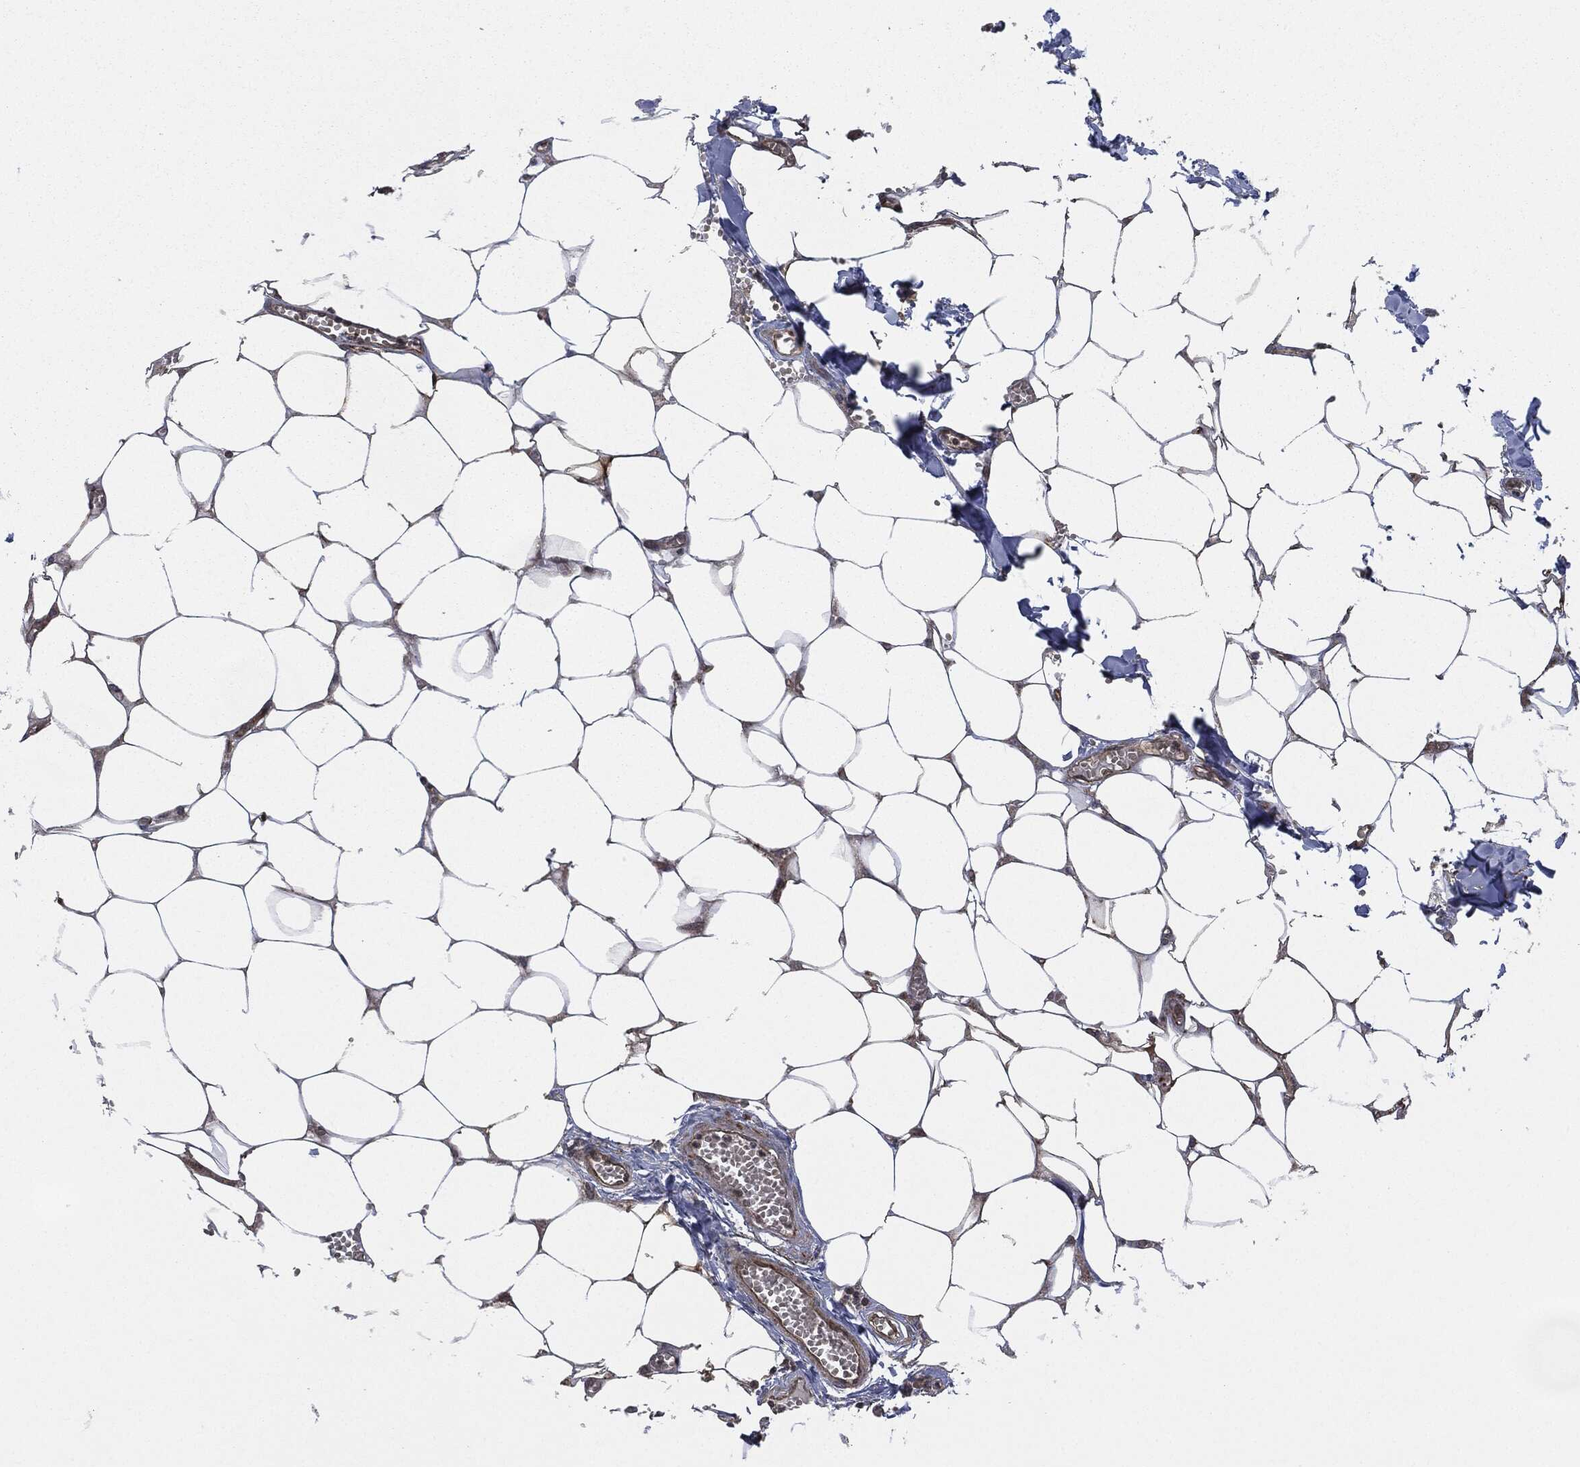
{"staining": {"intensity": "moderate", "quantity": "<25%", "location": "cytoplasmic/membranous,nuclear"}, "tissue": "adipose tissue", "cell_type": "Adipocytes", "image_type": "normal", "snomed": [{"axis": "morphology", "description": "Normal tissue, NOS"}, {"axis": "morphology", "description": "Squamous cell carcinoma, NOS"}, {"axis": "topography", "description": "Cartilage tissue"}, {"axis": "topography", "description": "Lung"}], "caption": "Adipocytes exhibit low levels of moderate cytoplasmic/membranous,nuclear positivity in about <25% of cells in unremarkable human adipose tissue.", "gene": "HRAS", "patient": {"sex": "male", "age": 66}}